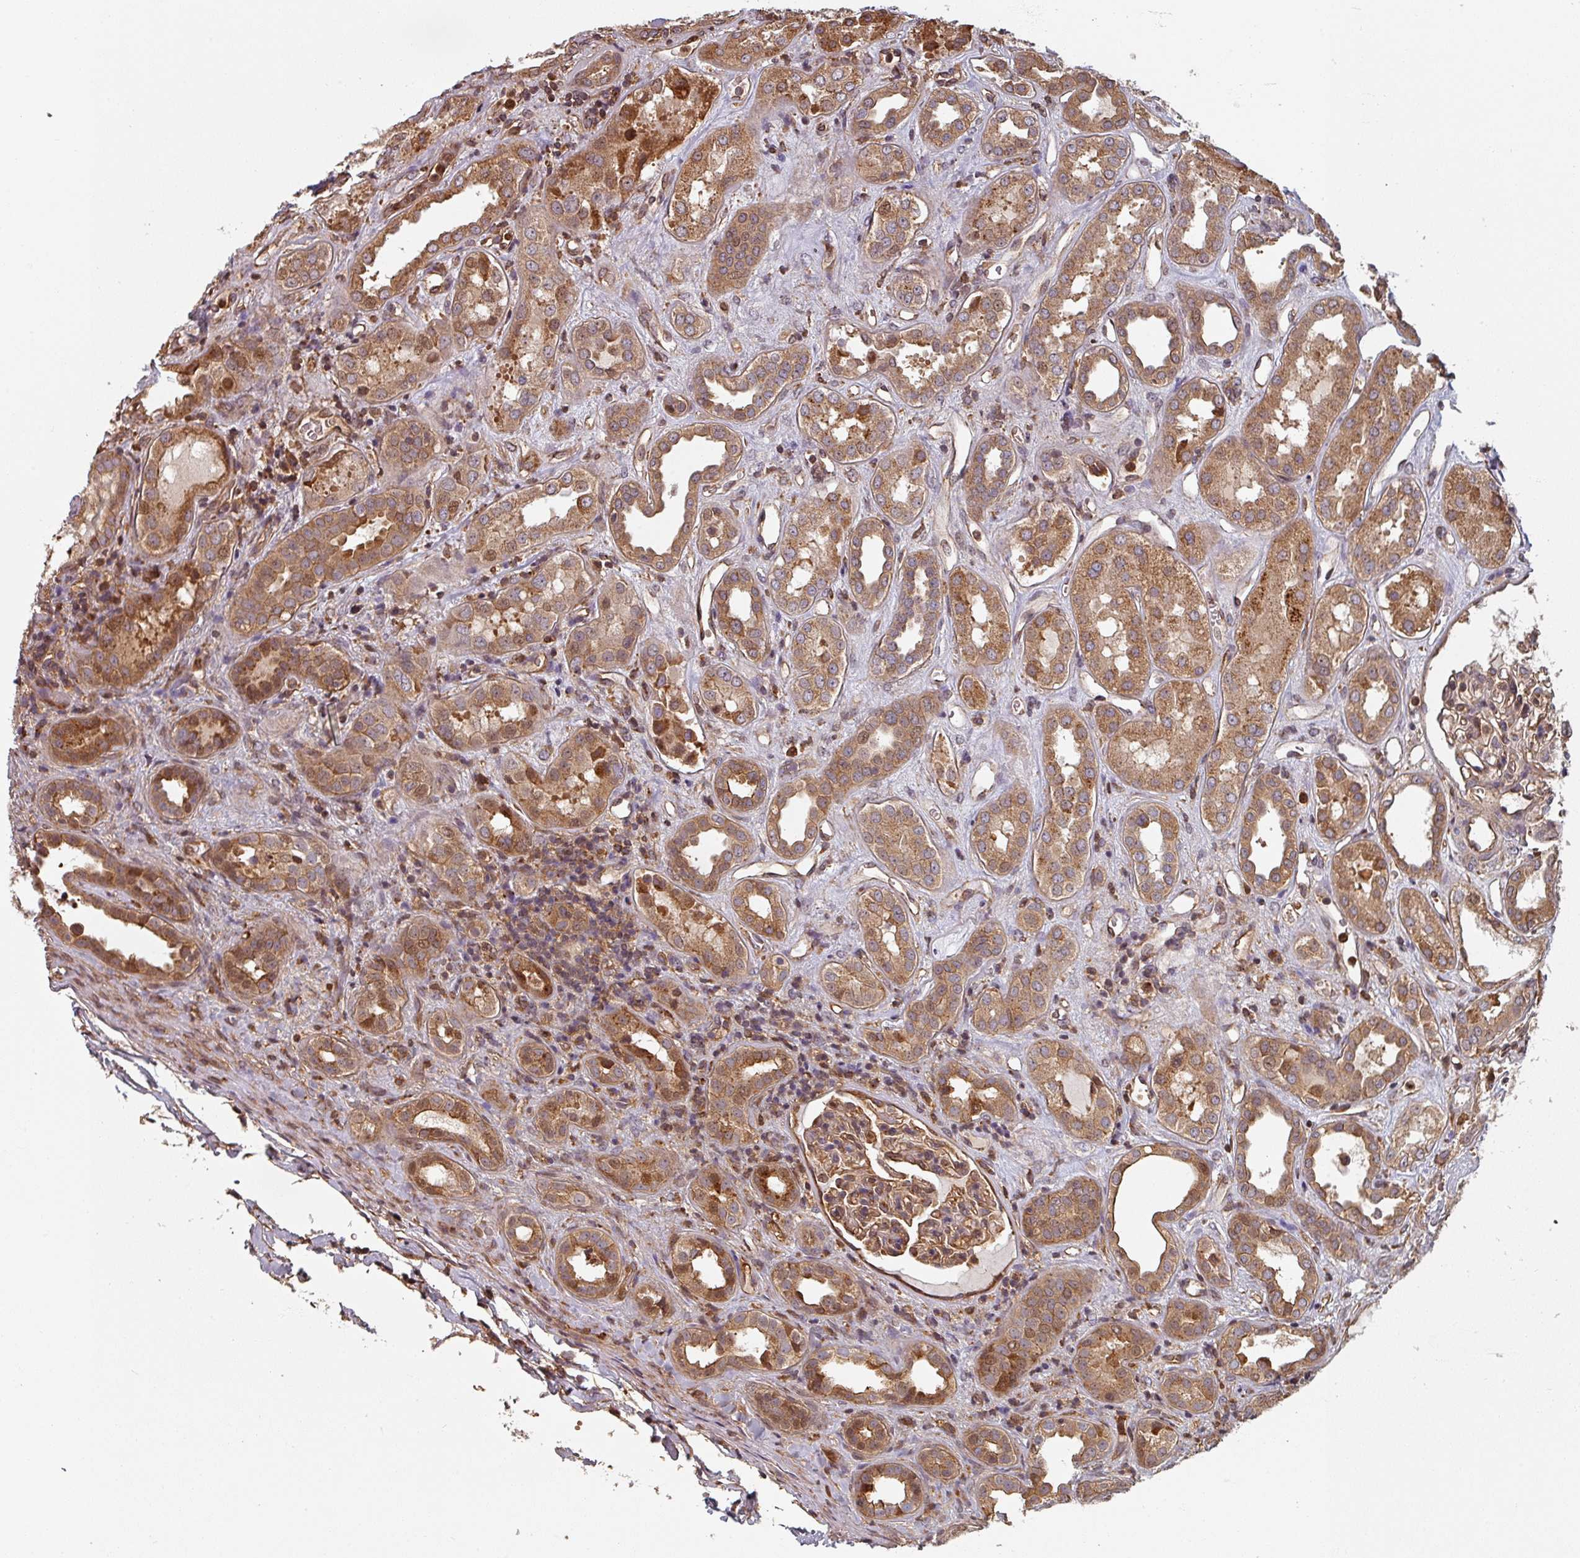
{"staining": {"intensity": "moderate", "quantity": ">75%", "location": "cytoplasmic/membranous"}, "tissue": "kidney", "cell_type": "Cells in glomeruli", "image_type": "normal", "snomed": [{"axis": "morphology", "description": "Normal tissue, NOS"}, {"axis": "topography", "description": "Kidney"}], "caption": "Human kidney stained with a brown dye reveals moderate cytoplasmic/membranous positive staining in about >75% of cells in glomeruli.", "gene": "EID1", "patient": {"sex": "male", "age": 59}}